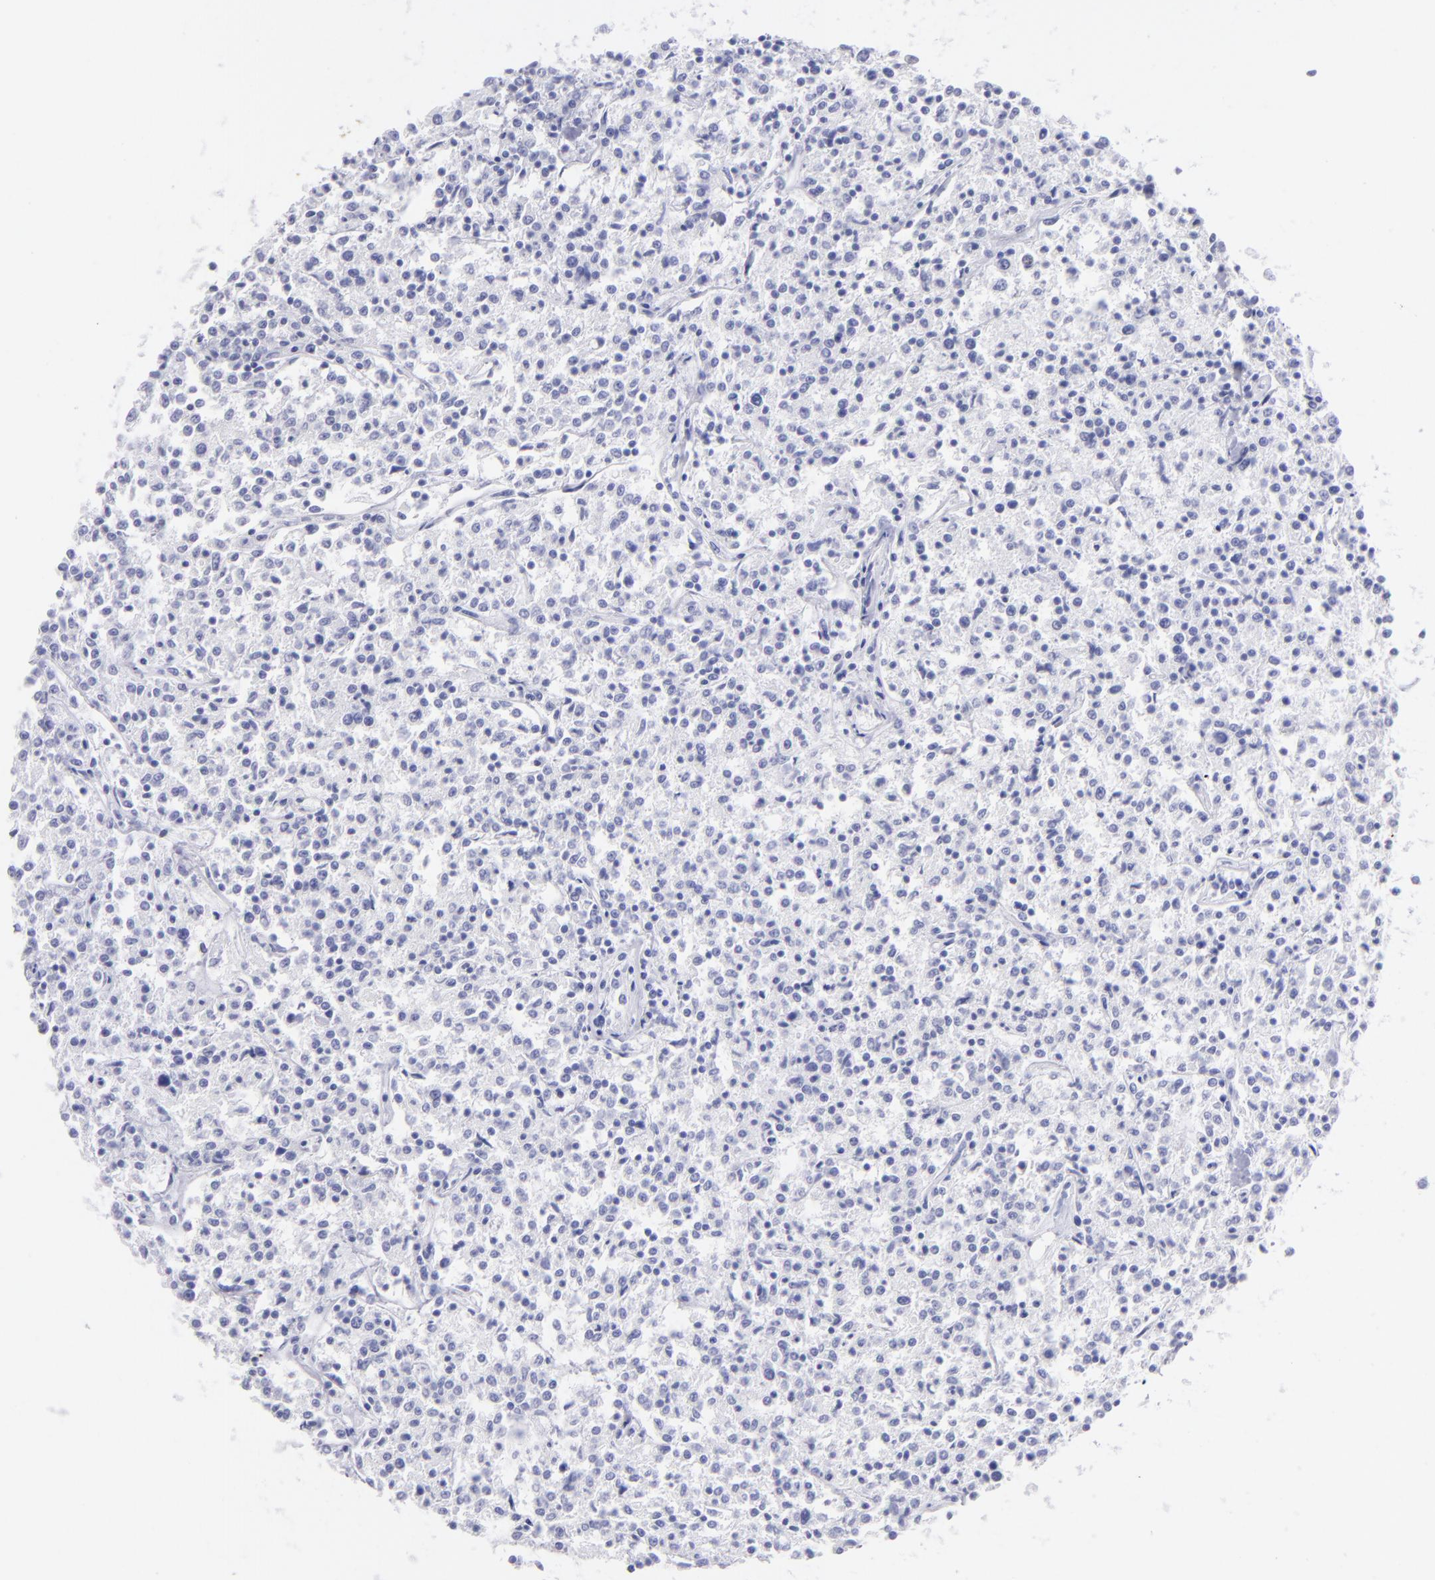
{"staining": {"intensity": "negative", "quantity": "none", "location": "none"}, "tissue": "lymphoma", "cell_type": "Tumor cells", "image_type": "cancer", "snomed": [{"axis": "morphology", "description": "Malignant lymphoma, non-Hodgkin's type, Low grade"}, {"axis": "topography", "description": "Small intestine"}], "caption": "Malignant lymphoma, non-Hodgkin's type (low-grade) was stained to show a protein in brown. There is no significant staining in tumor cells.", "gene": "SLC1A2", "patient": {"sex": "female", "age": 59}}